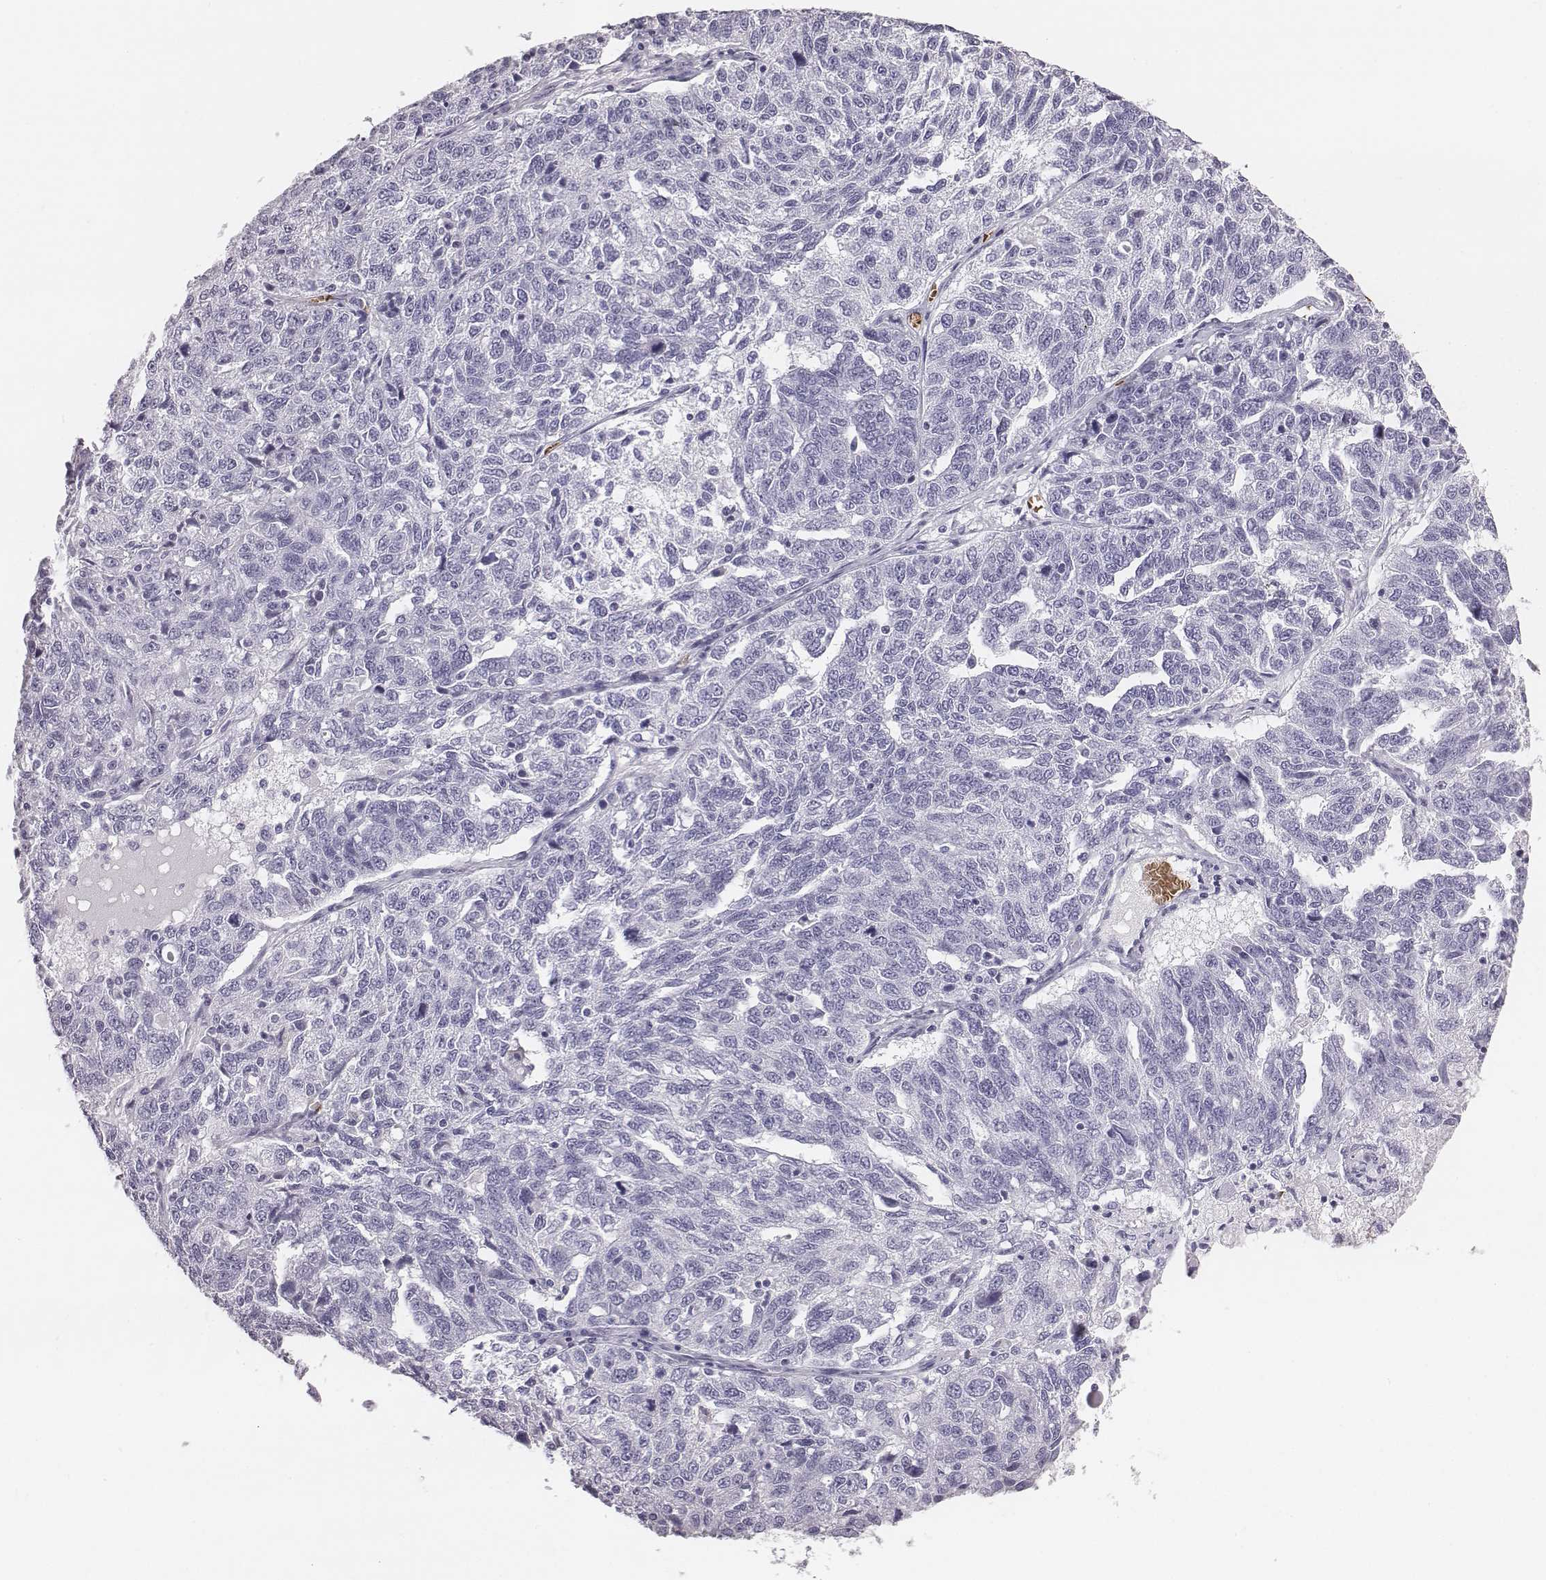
{"staining": {"intensity": "negative", "quantity": "none", "location": "none"}, "tissue": "ovarian cancer", "cell_type": "Tumor cells", "image_type": "cancer", "snomed": [{"axis": "morphology", "description": "Cystadenocarcinoma, serous, NOS"}, {"axis": "topography", "description": "Ovary"}], "caption": "High power microscopy image of an IHC photomicrograph of serous cystadenocarcinoma (ovarian), revealing no significant expression in tumor cells. The staining was performed using DAB to visualize the protein expression in brown, while the nuclei were stained in blue with hematoxylin (Magnification: 20x).", "gene": "HBZ", "patient": {"sex": "female", "age": 71}}